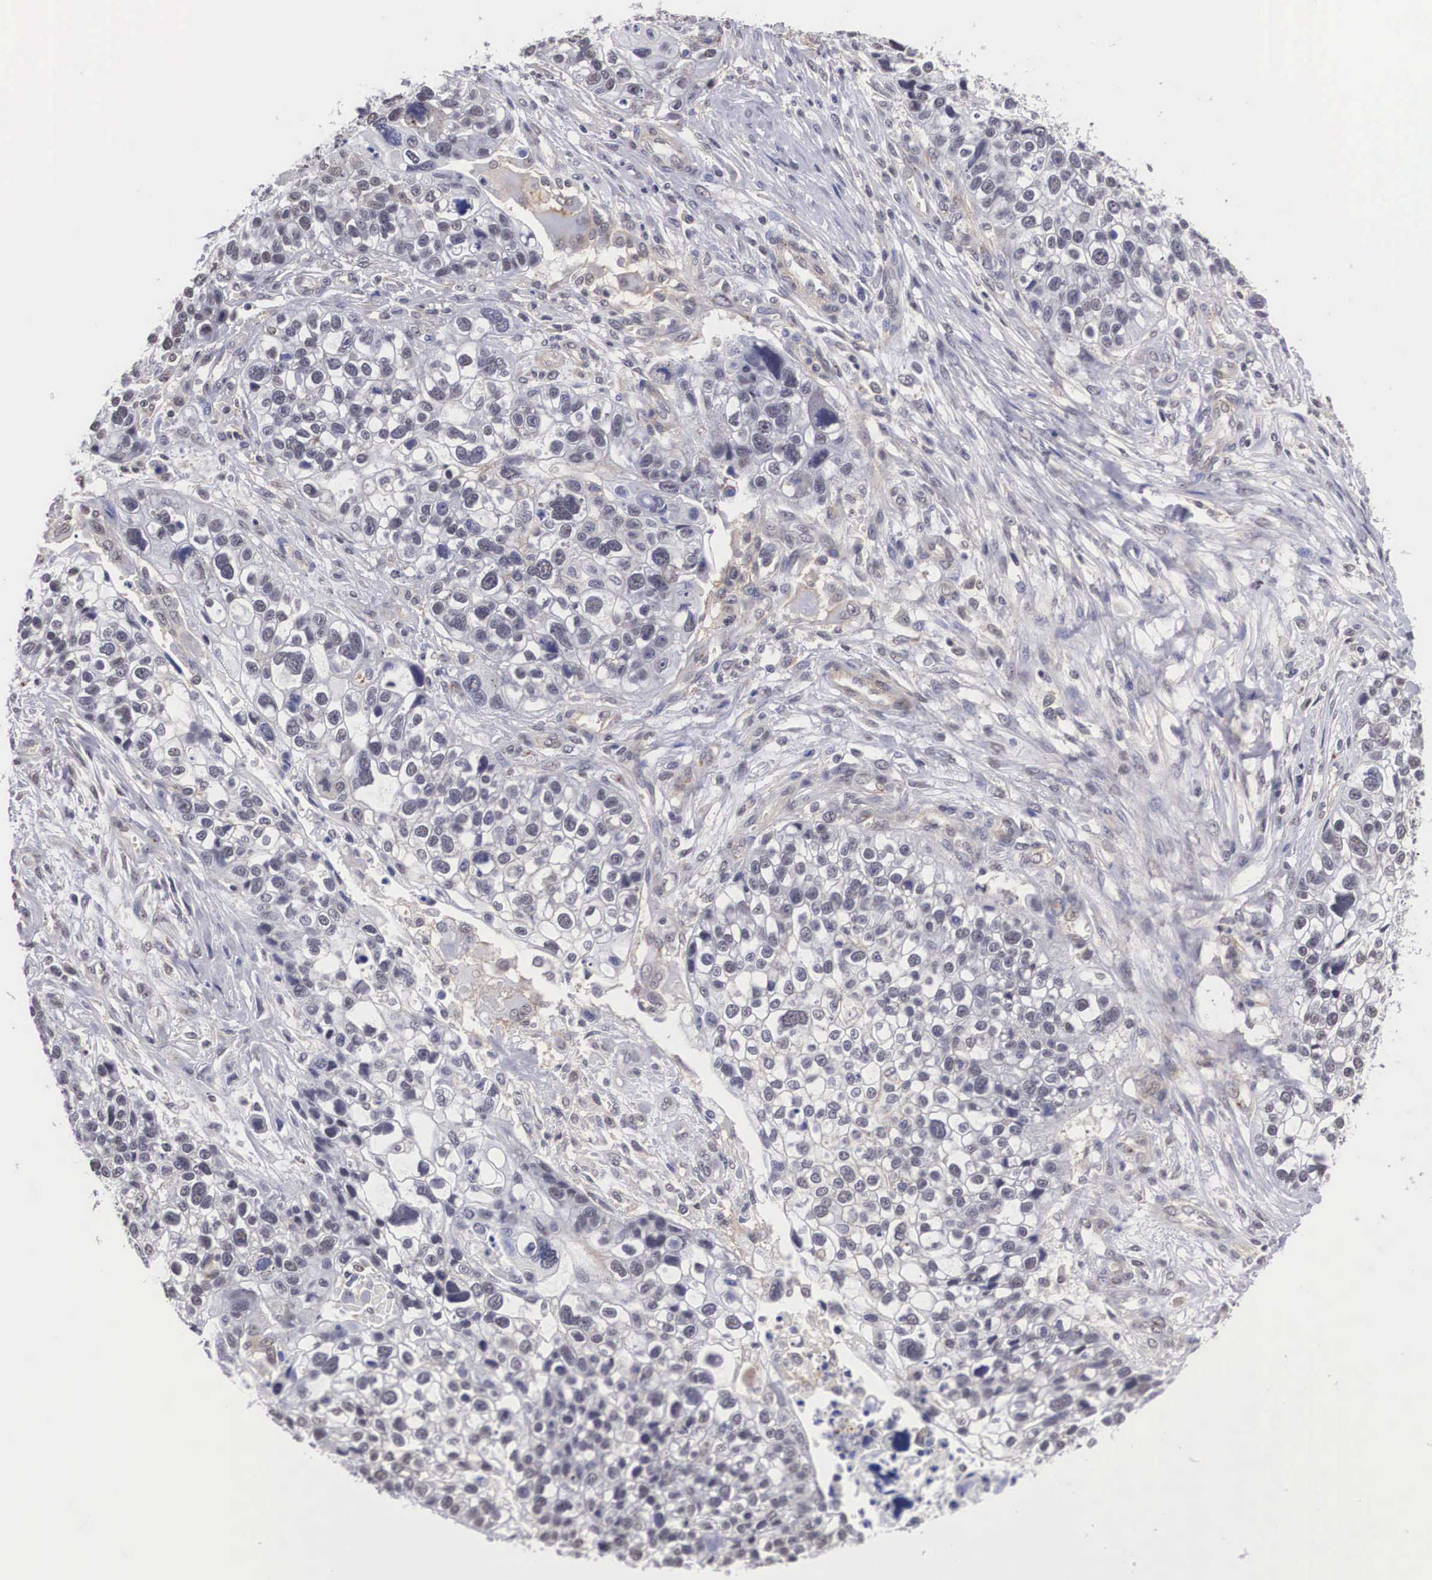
{"staining": {"intensity": "negative", "quantity": "none", "location": "none"}, "tissue": "lung cancer", "cell_type": "Tumor cells", "image_type": "cancer", "snomed": [{"axis": "morphology", "description": "Squamous cell carcinoma, NOS"}, {"axis": "topography", "description": "Lymph node"}, {"axis": "topography", "description": "Lung"}], "caption": "This is an immunohistochemistry (IHC) micrograph of human squamous cell carcinoma (lung). There is no staining in tumor cells.", "gene": "NR4A2", "patient": {"sex": "male", "age": 74}}